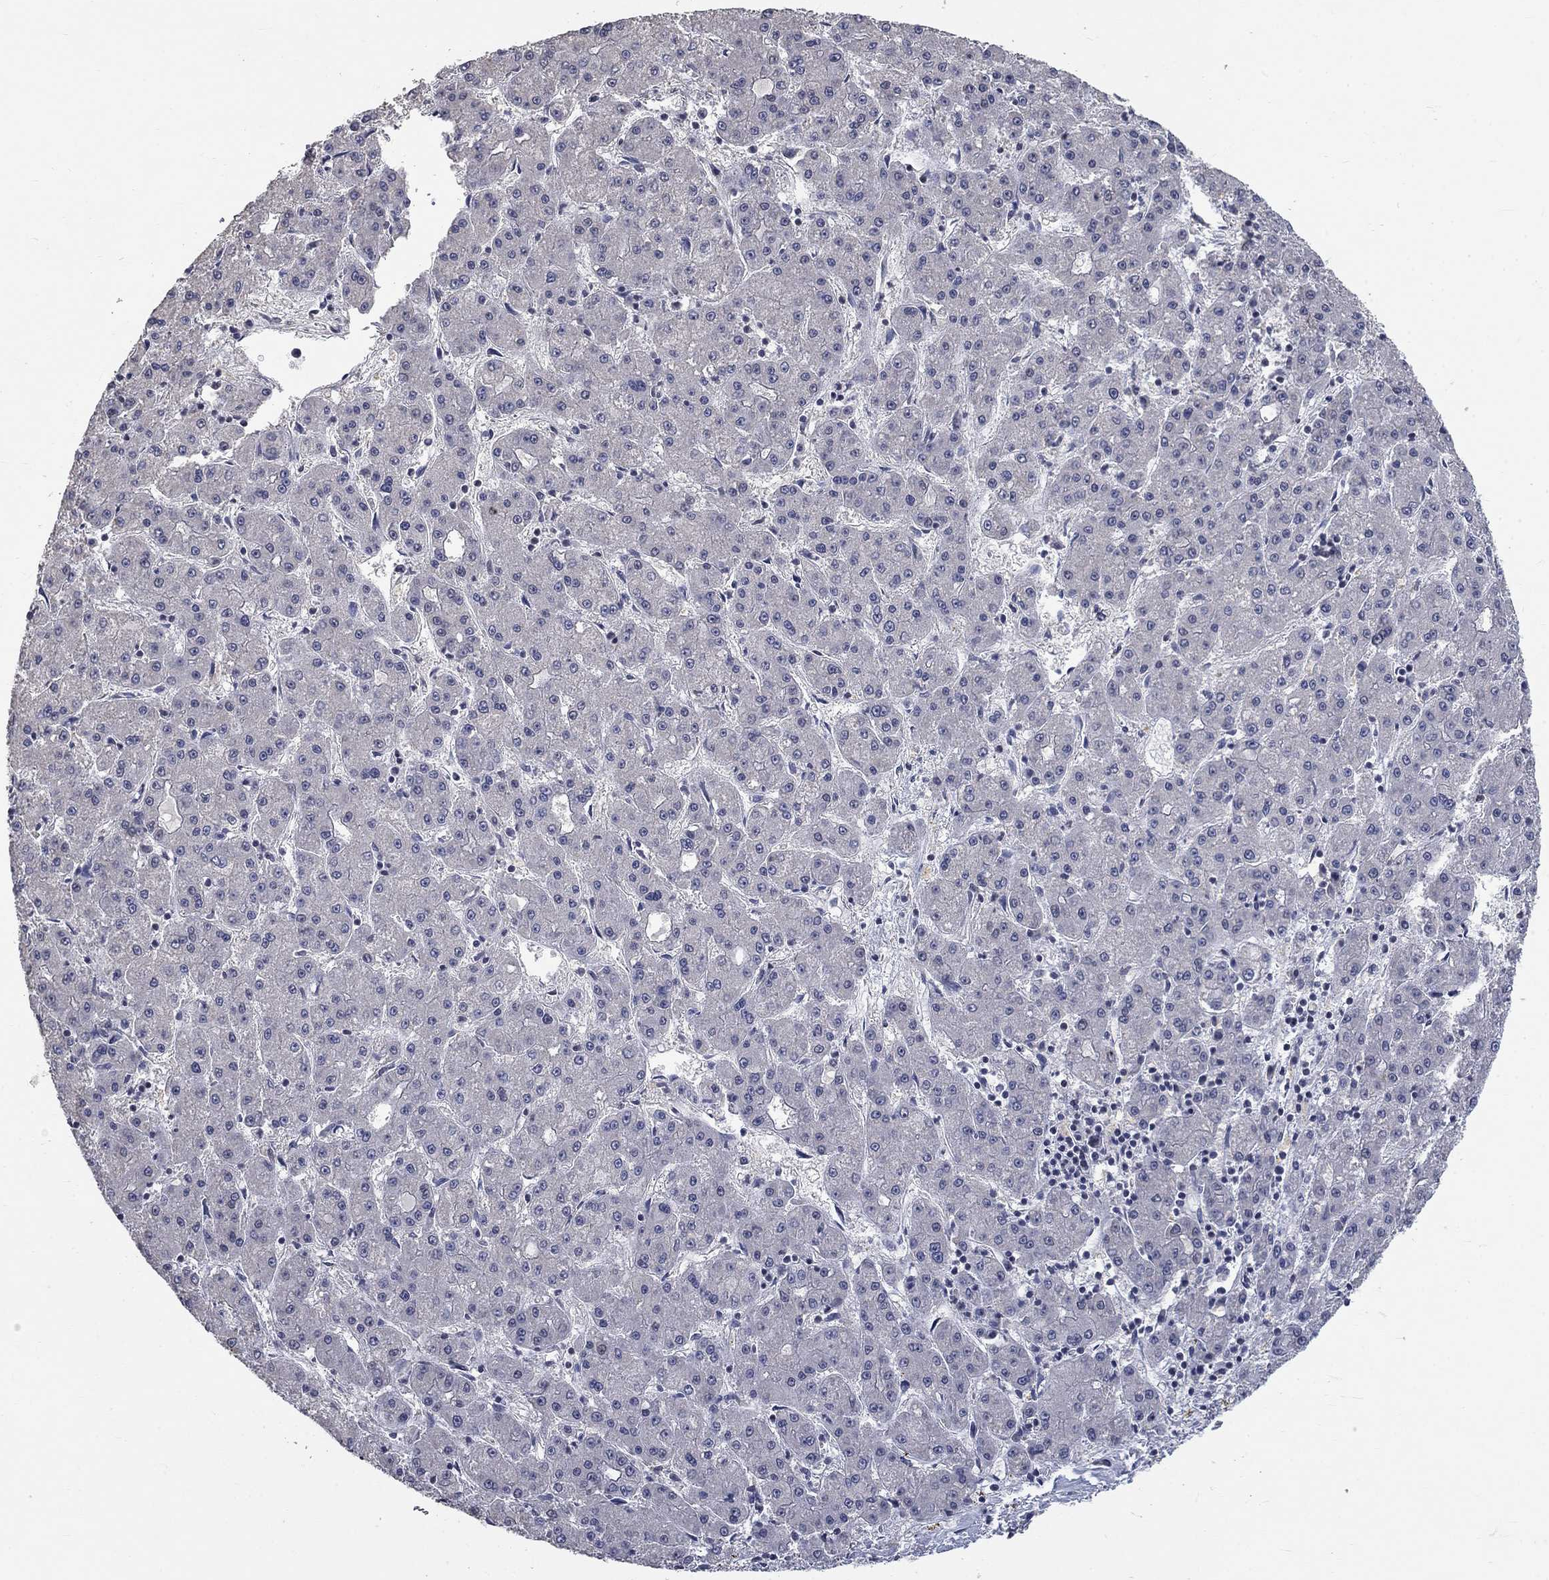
{"staining": {"intensity": "negative", "quantity": "none", "location": "none"}, "tissue": "liver cancer", "cell_type": "Tumor cells", "image_type": "cancer", "snomed": [{"axis": "morphology", "description": "Carcinoma, Hepatocellular, NOS"}, {"axis": "topography", "description": "Liver"}], "caption": "Liver cancer stained for a protein using immunohistochemistry (IHC) demonstrates no positivity tumor cells.", "gene": "SPATA33", "patient": {"sex": "male", "age": 73}}